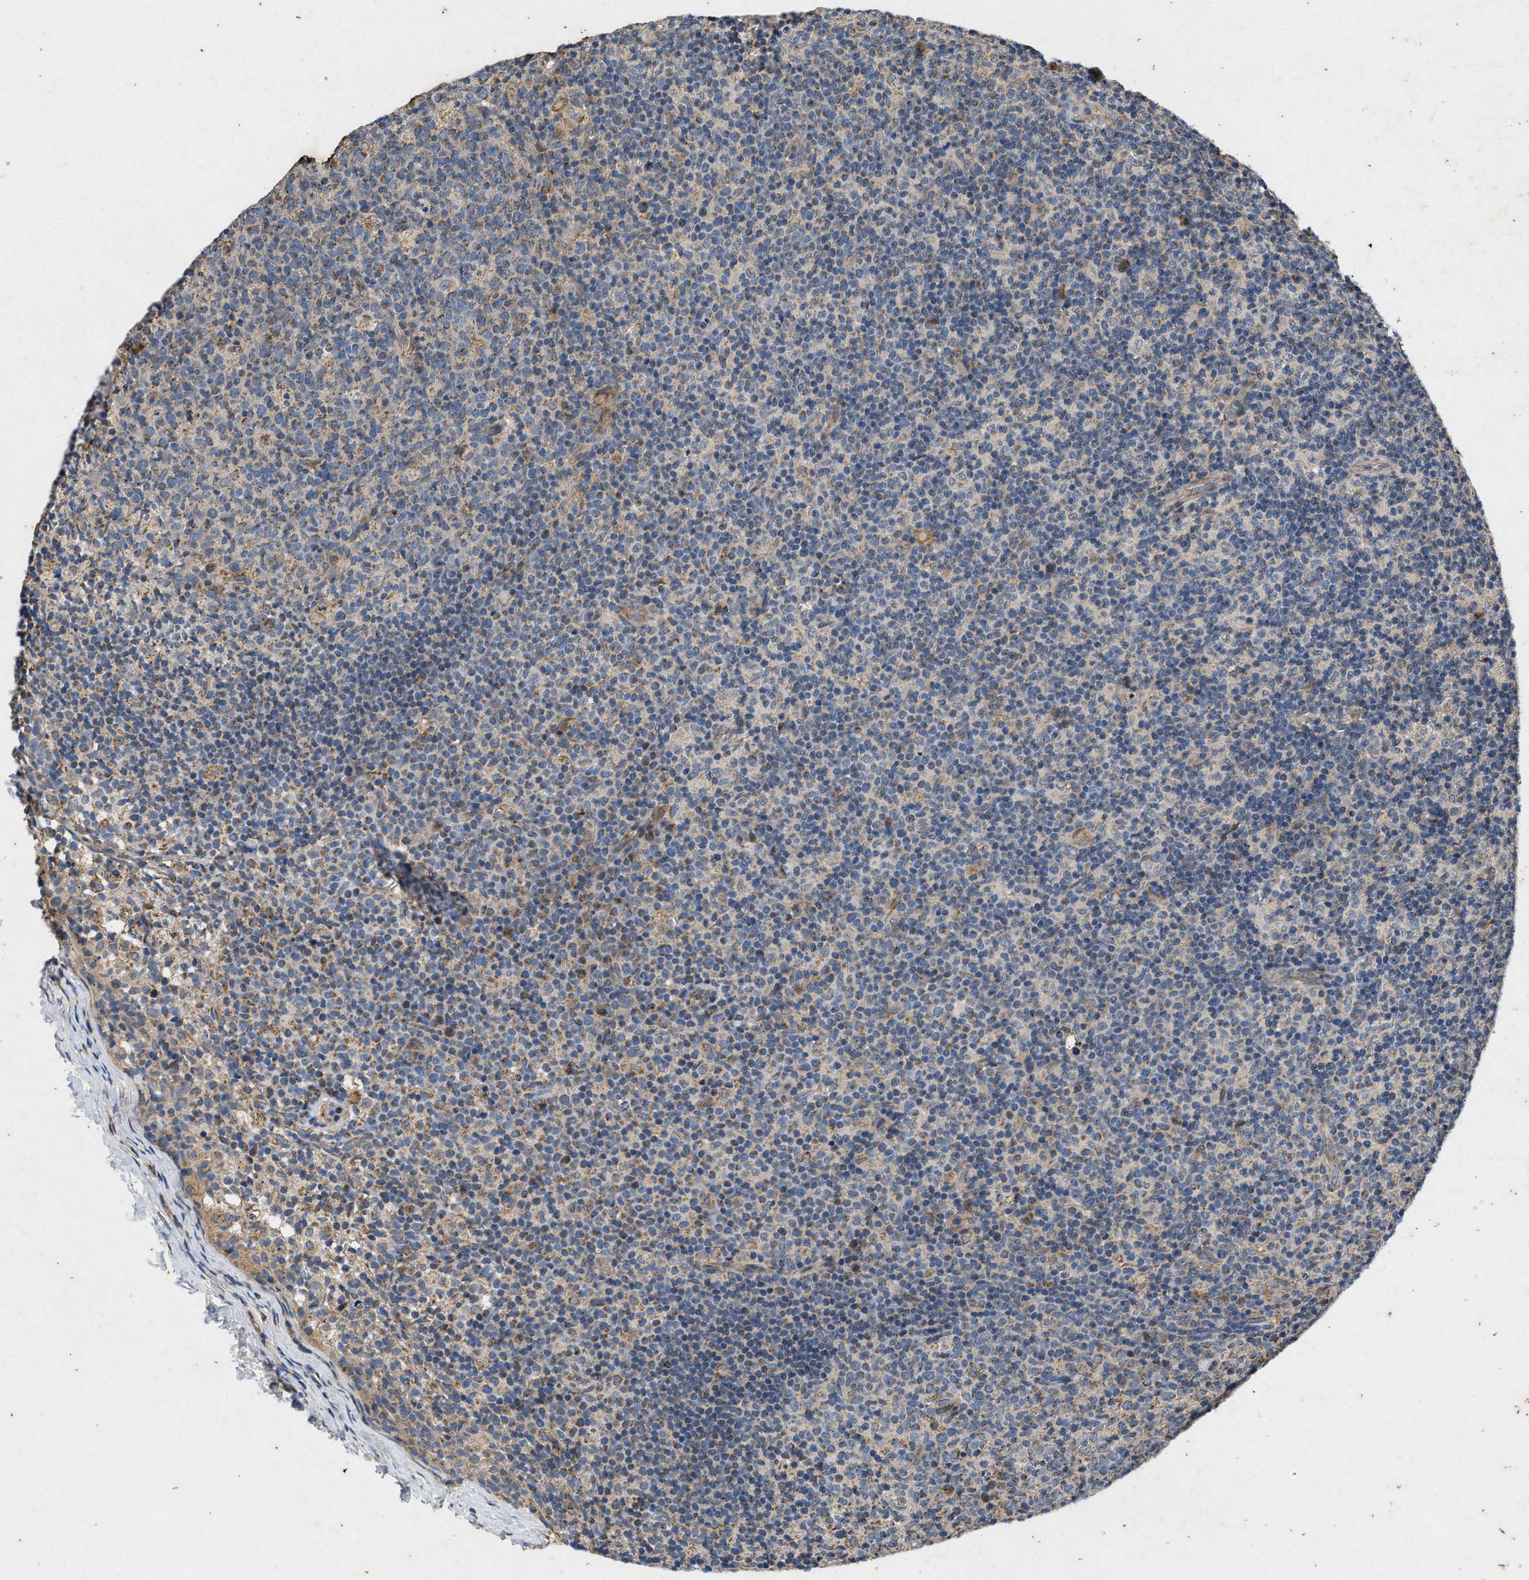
{"staining": {"intensity": "moderate", "quantity": "25%-75%", "location": "cytoplasmic/membranous"}, "tissue": "lymph node", "cell_type": "Germinal center cells", "image_type": "normal", "snomed": [{"axis": "morphology", "description": "Normal tissue, NOS"}, {"axis": "morphology", "description": "Inflammation, NOS"}, {"axis": "topography", "description": "Lymph node"}], "caption": "An image of human lymph node stained for a protein exhibits moderate cytoplasmic/membranous brown staining in germinal center cells. Nuclei are stained in blue.", "gene": "PRKG2", "patient": {"sex": "male", "age": 55}}